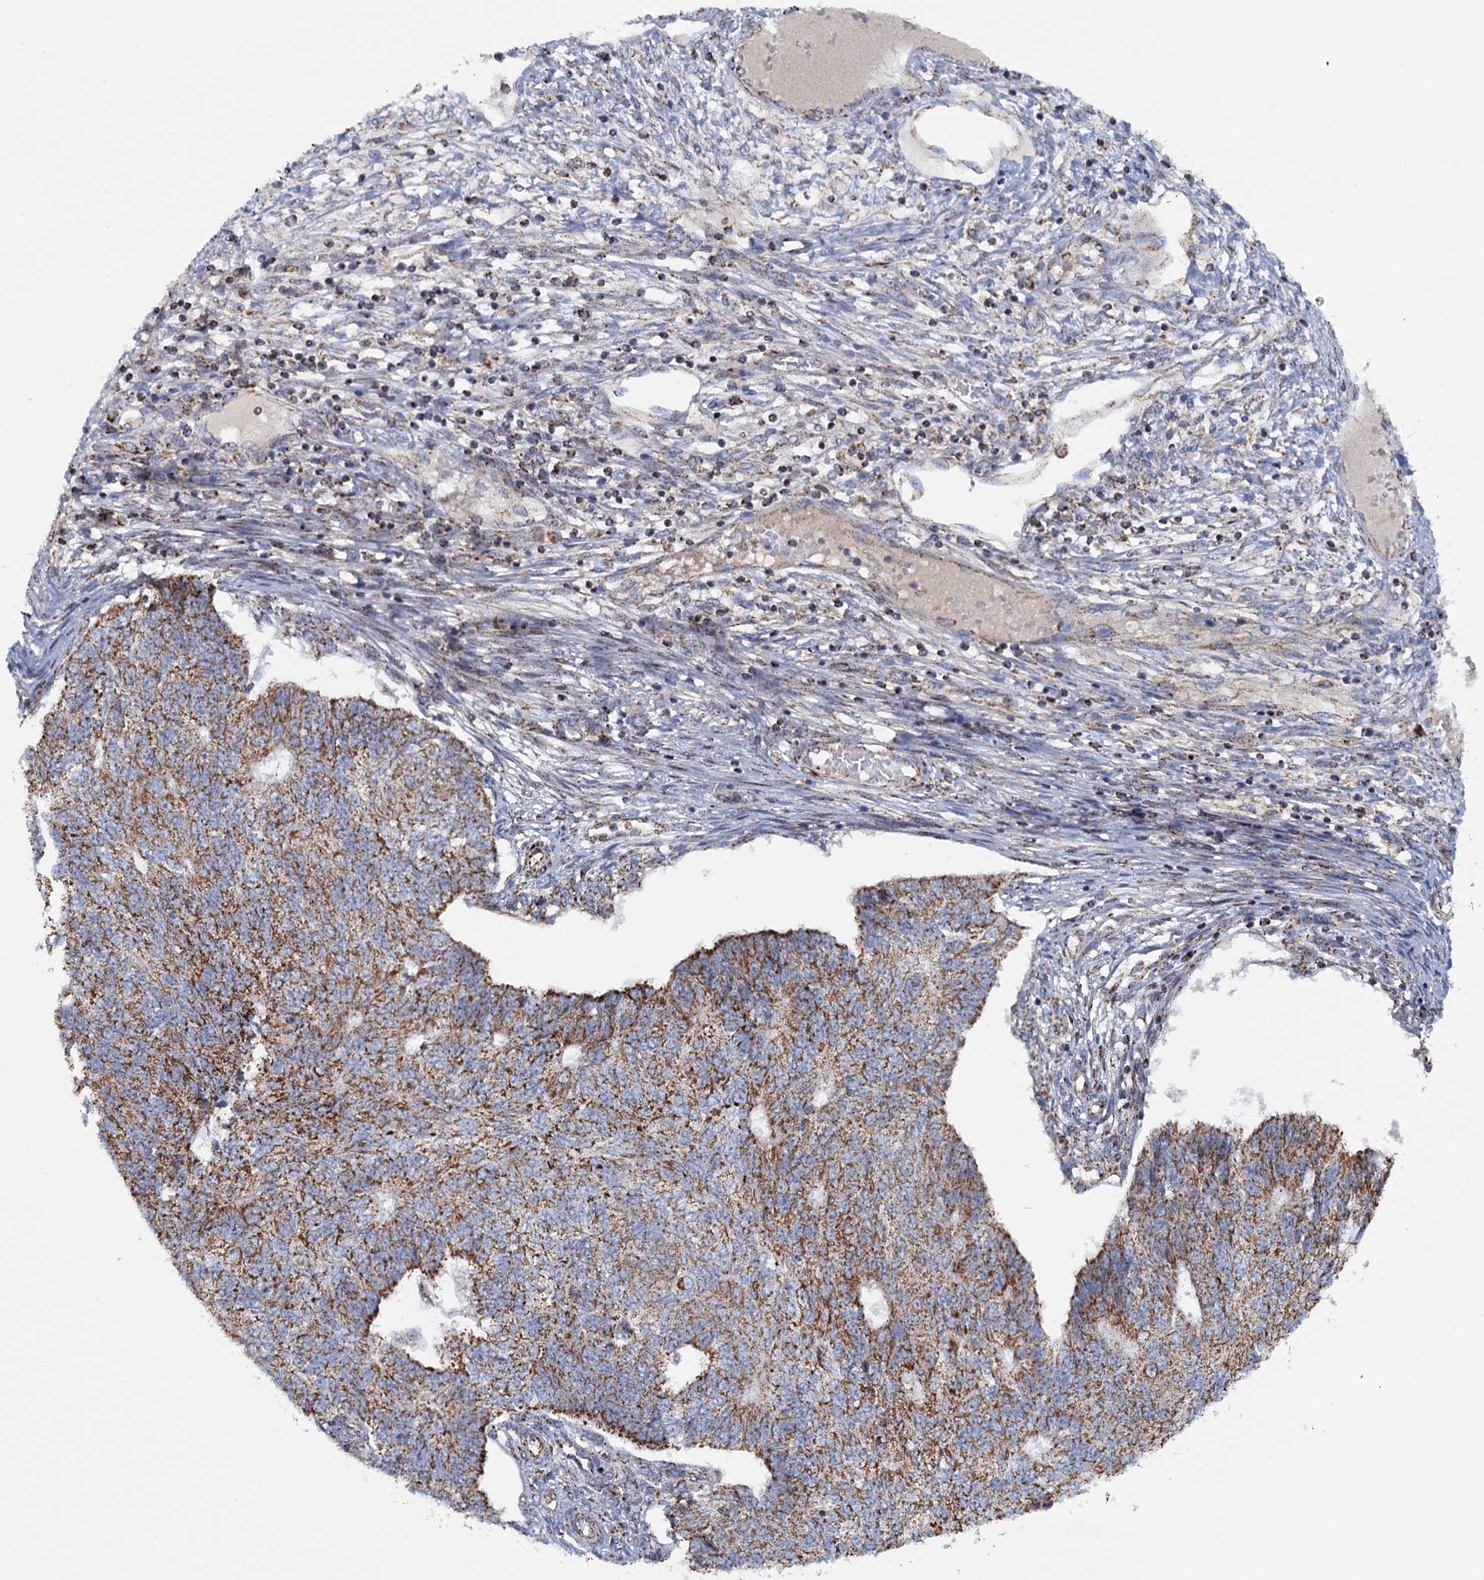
{"staining": {"intensity": "strong", "quantity": ">75%", "location": "cytoplasmic/membranous"}, "tissue": "endometrial cancer", "cell_type": "Tumor cells", "image_type": "cancer", "snomed": [{"axis": "morphology", "description": "Adenocarcinoma, NOS"}, {"axis": "topography", "description": "Endometrium"}], "caption": "This image shows immunohistochemistry staining of endometrial cancer (adenocarcinoma), with high strong cytoplasmic/membranous expression in about >75% of tumor cells.", "gene": "GTPBP3", "patient": {"sex": "female", "age": 32}}